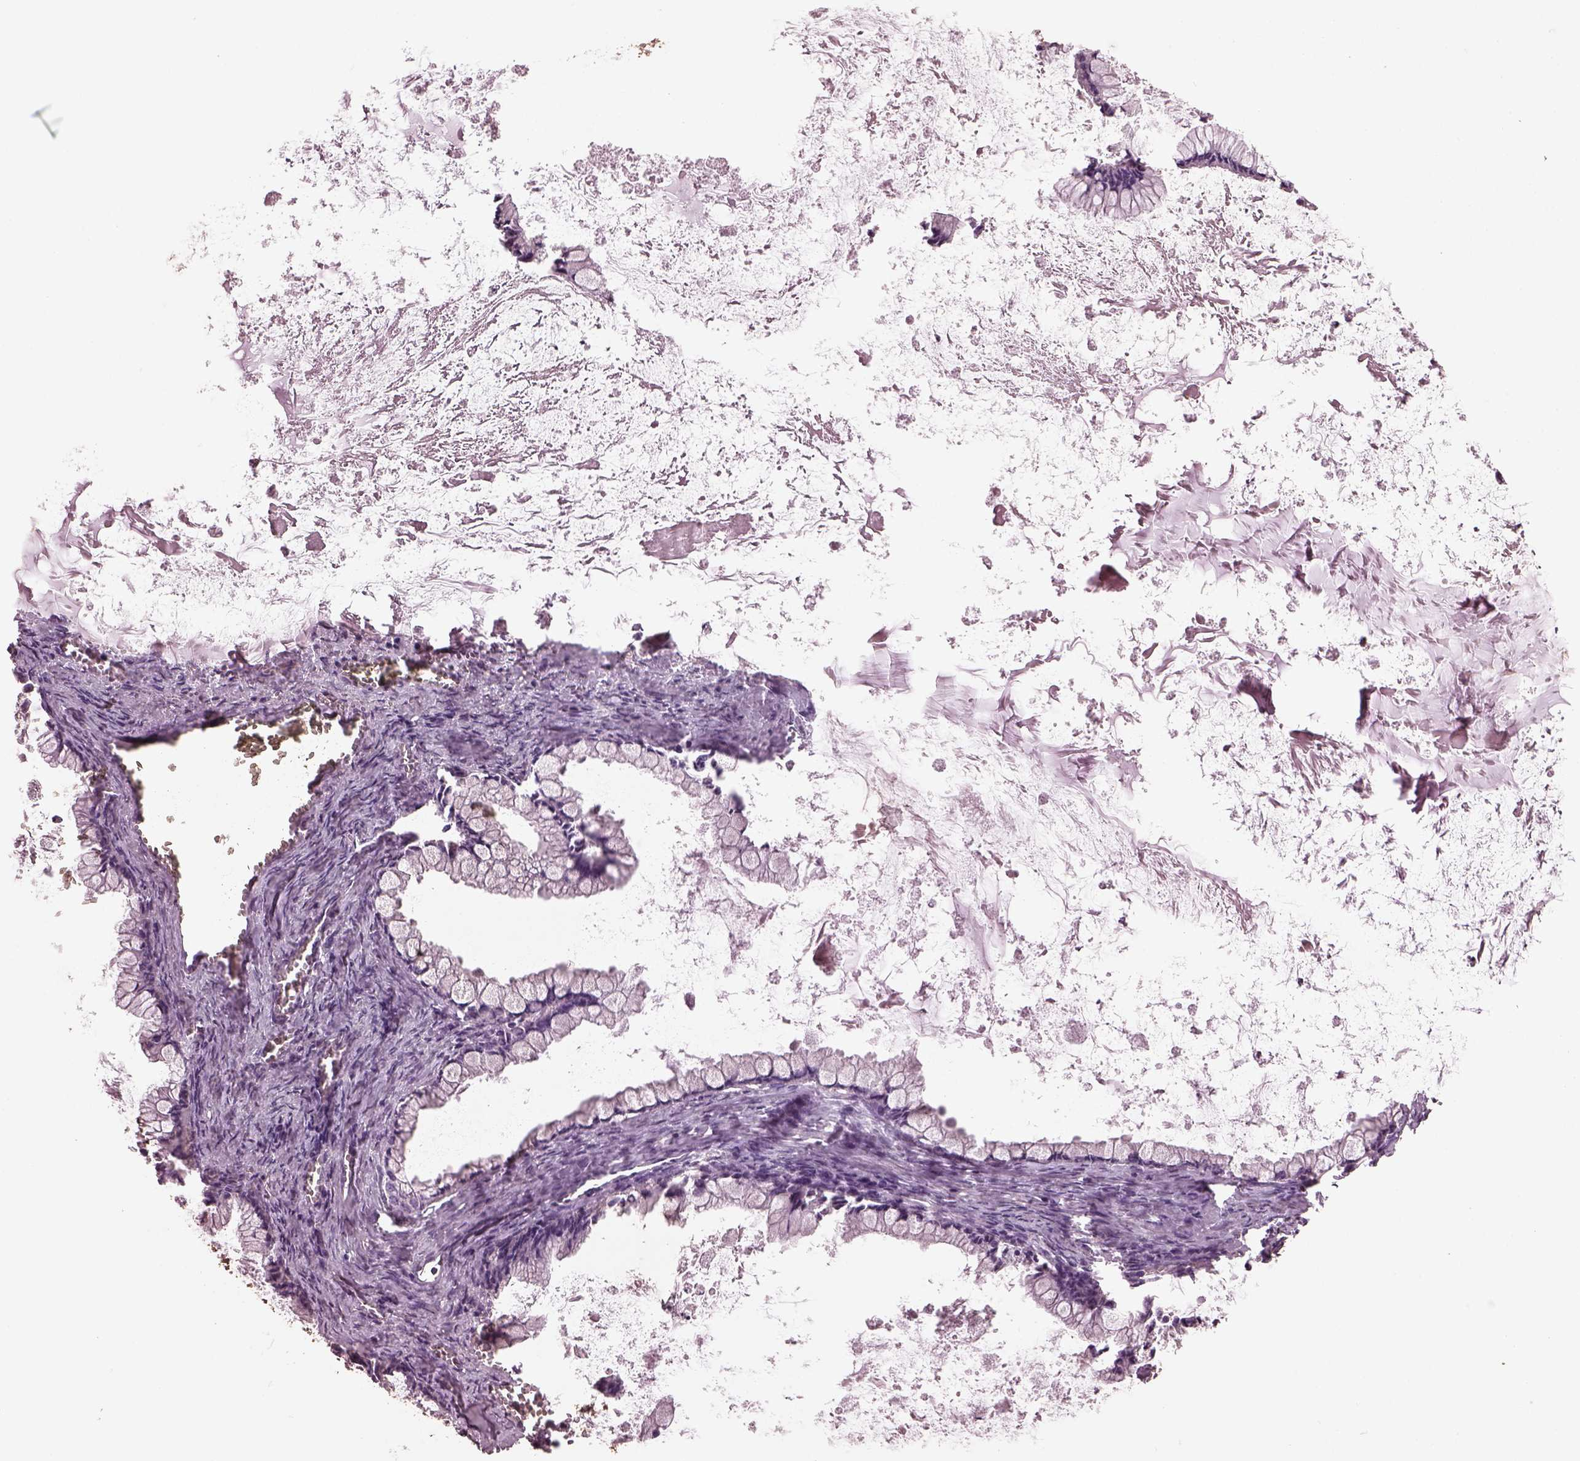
{"staining": {"intensity": "negative", "quantity": "none", "location": "none"}, "tissue": "ovarian cancer", "cell_type": "Tumor cells", "image_type": "cancer", "snomed": [{"axis": "morphology", "description": "Cystadenocarcinoma, mucinous, NOS"}, {"axis": "topography", "description": "Ovary"}], "caption": "This is an immunohistochemistry image of ovarian mucinous cystadenocarcinoma. There is no expression in tumor cells.", "gene": "CPT1C", "patient": {"sex": "female", "age": 67}}